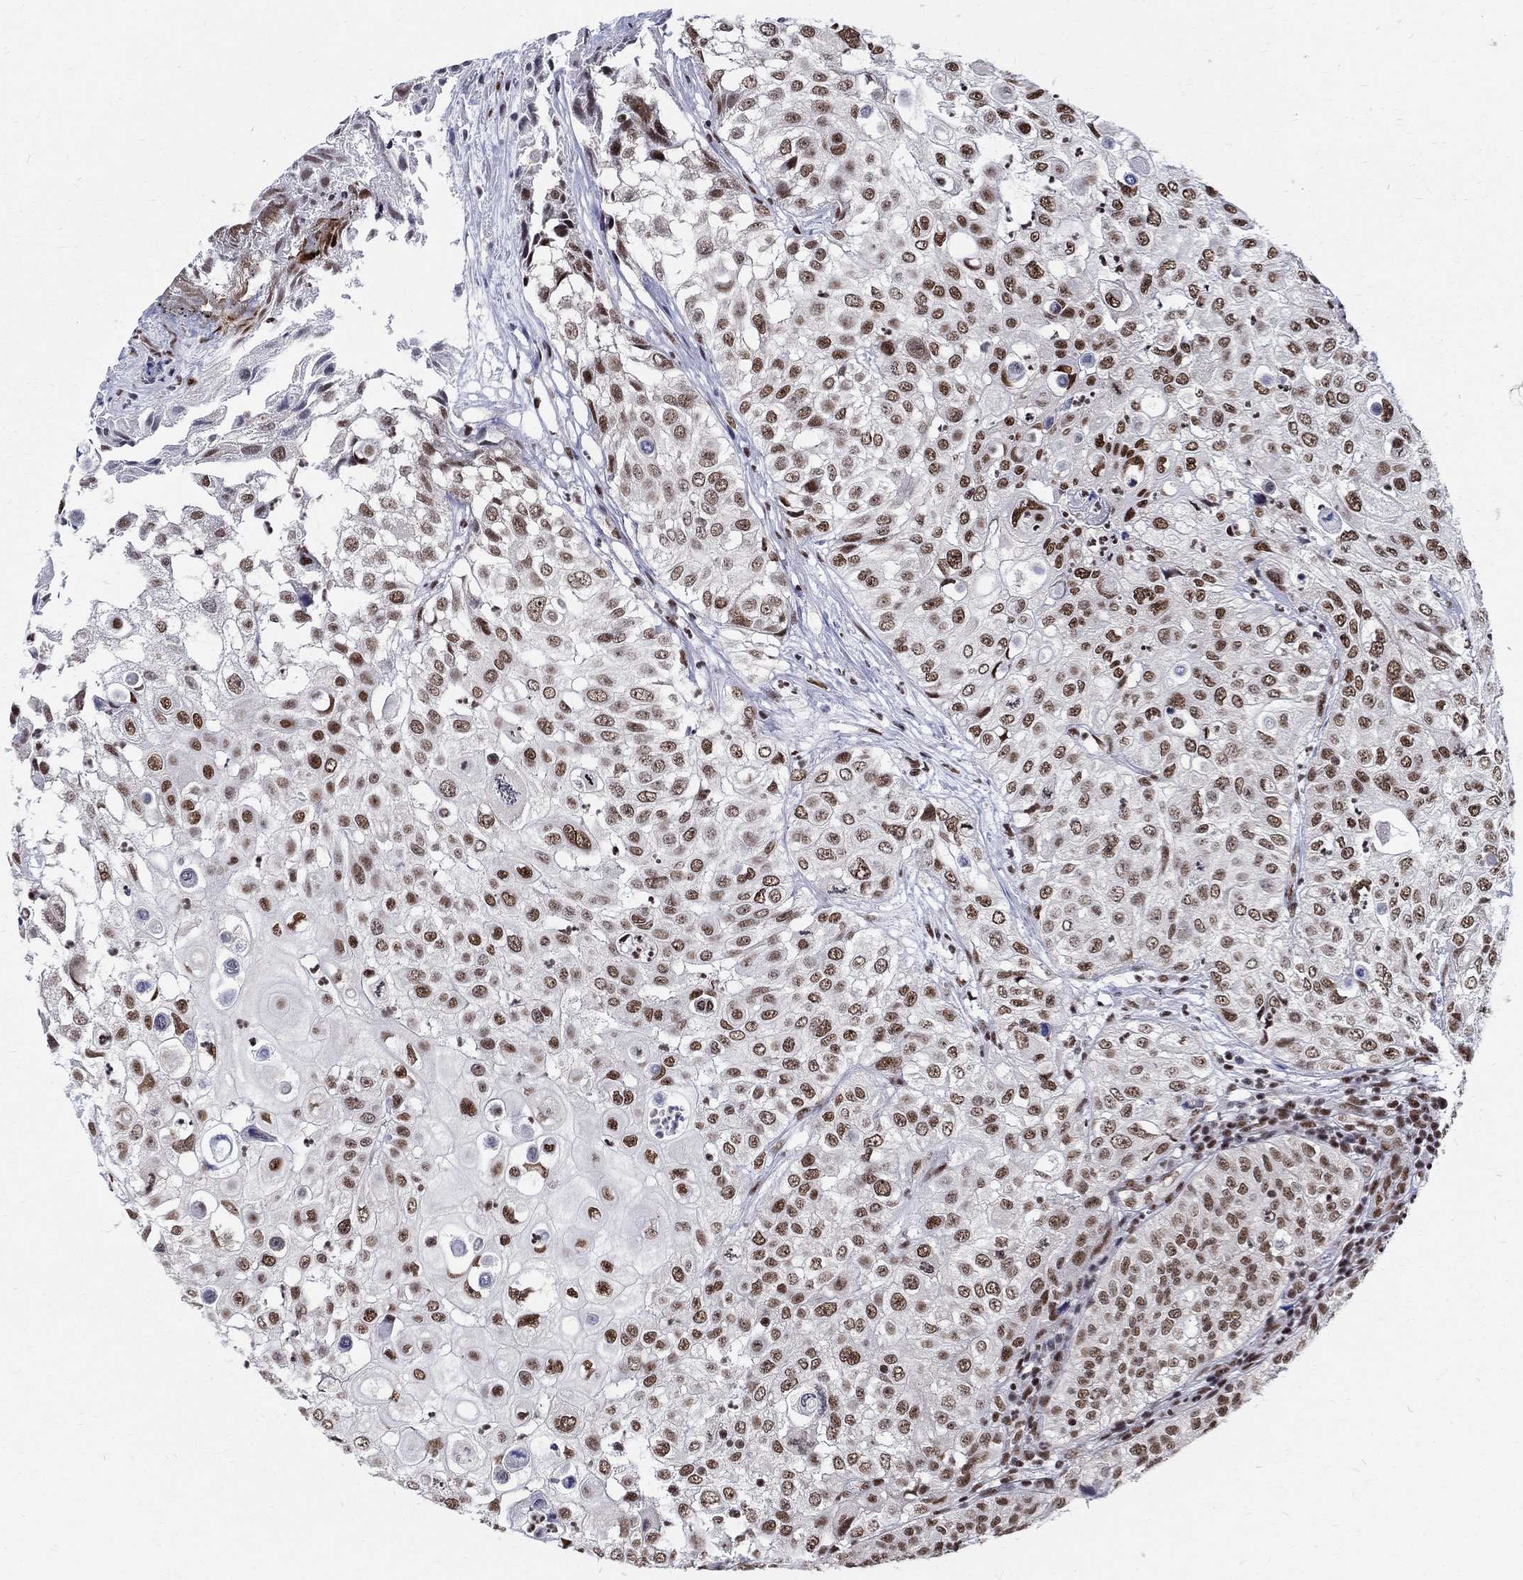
{"staining": {"intensity": "strong", "quantity": "25%-75%", "location": "nuclear"}, "tissue": "urothelial cancer", "cell_type": "Tumor cells", "image_type": "cancer", "snomed": [{"axis": "morphology", "description": "Urothelial carcinoma, High grade"}, {"axis": "topography", "description": "Urinary bladder"}], "caption": "Tumor cells reveal strong nuclear expression in about 25%-75% of cells in urothelial carcinoma (high-grade).", "gene": "FBXO16", "patient": {"sex": "female", "age": 79}}